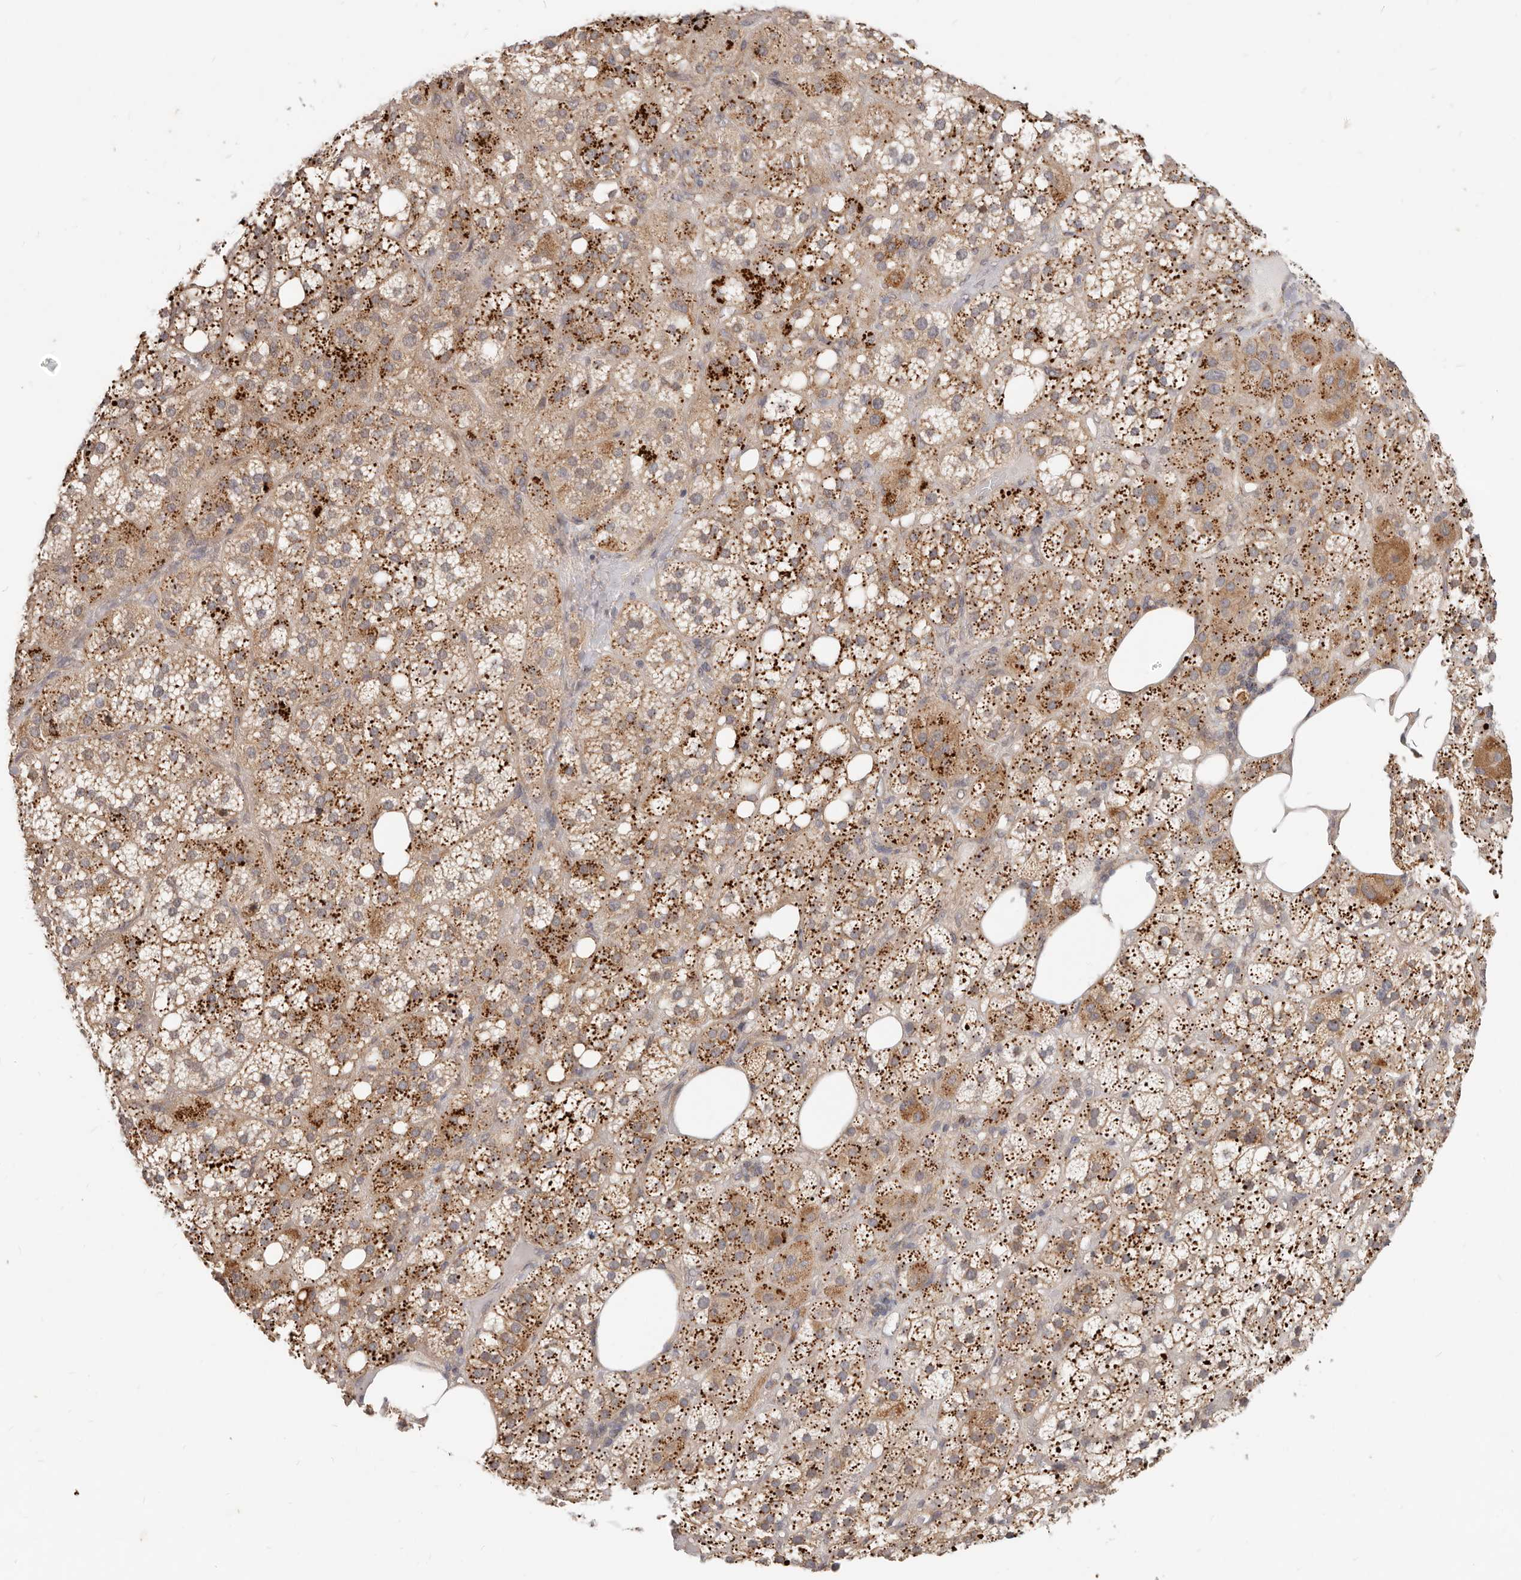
{"staining": {"intensity": "moderate", "quantity": ">75%", "location": "cytoplasmic/membranous"}, "tissue": "adrenal gland", "cell_type": "Glandular cells", "image_type": "normal", "snomed": [{"axis": "morphology", "description": "Normal tissue, NOS"}, {"axis": "topography", "description": "Adrenal gland"}], "caption": "A photomicrograph of human adrenal gland stained for a protein demonstrates moderate cytoplasmic/membranous brown staining in glandular cells. (Stains: DAB (3,3'-diaminobenzidine) in brown, nuclei in blue, Microscopy: brightfield microscopy at high magnification).", "gene": "USP49", "patient": {"sex": "female", "age": 59}}